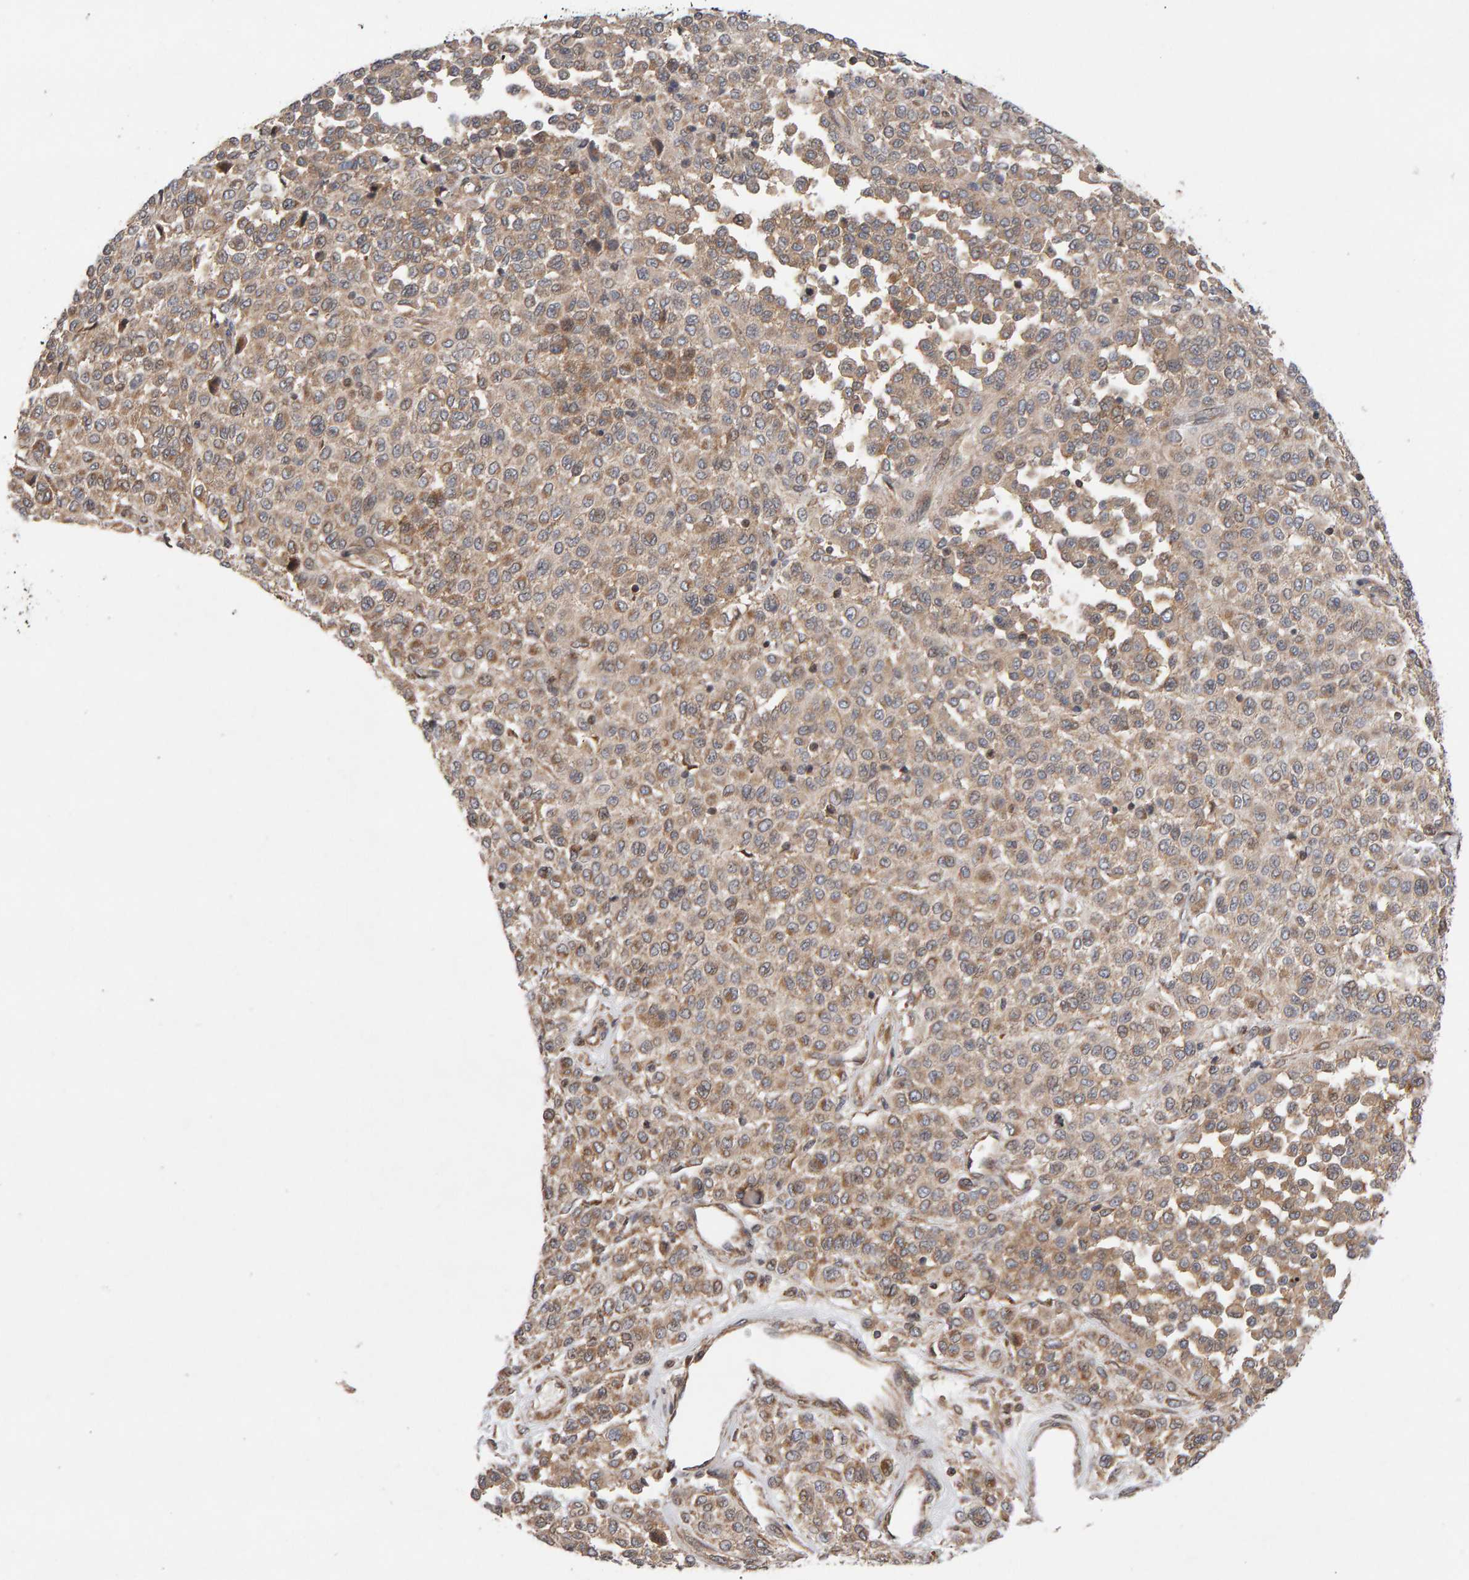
{"staining": {"intensity": "weak", "quantity": "25%-75%", "location": "cytoplasmic/membranous"}, "tissue": "melanoma", "cell_type": "Tumor cells", "image_type": "cancer", "snomed": [{"axis": "morphology", "description": "Malignant melanoma, Metastatic site"}, {"axis": "topography", "description": "Pancreas"}], "caption": "IHC staining of melanoma, which shows low levels of weak cytoplasmic/membranous expression in approximately 25%-75% of tumor cells indicating weak cytoplasmic/membranous protein staining. The staining was performed using DAB (3,3'-diaminobenzidine) (brown) for protein detection and nuclei were counterstained in hematoxylin (blue).", "gene": "LZTS1", "patient": {"sex": "female", "age": 30}}